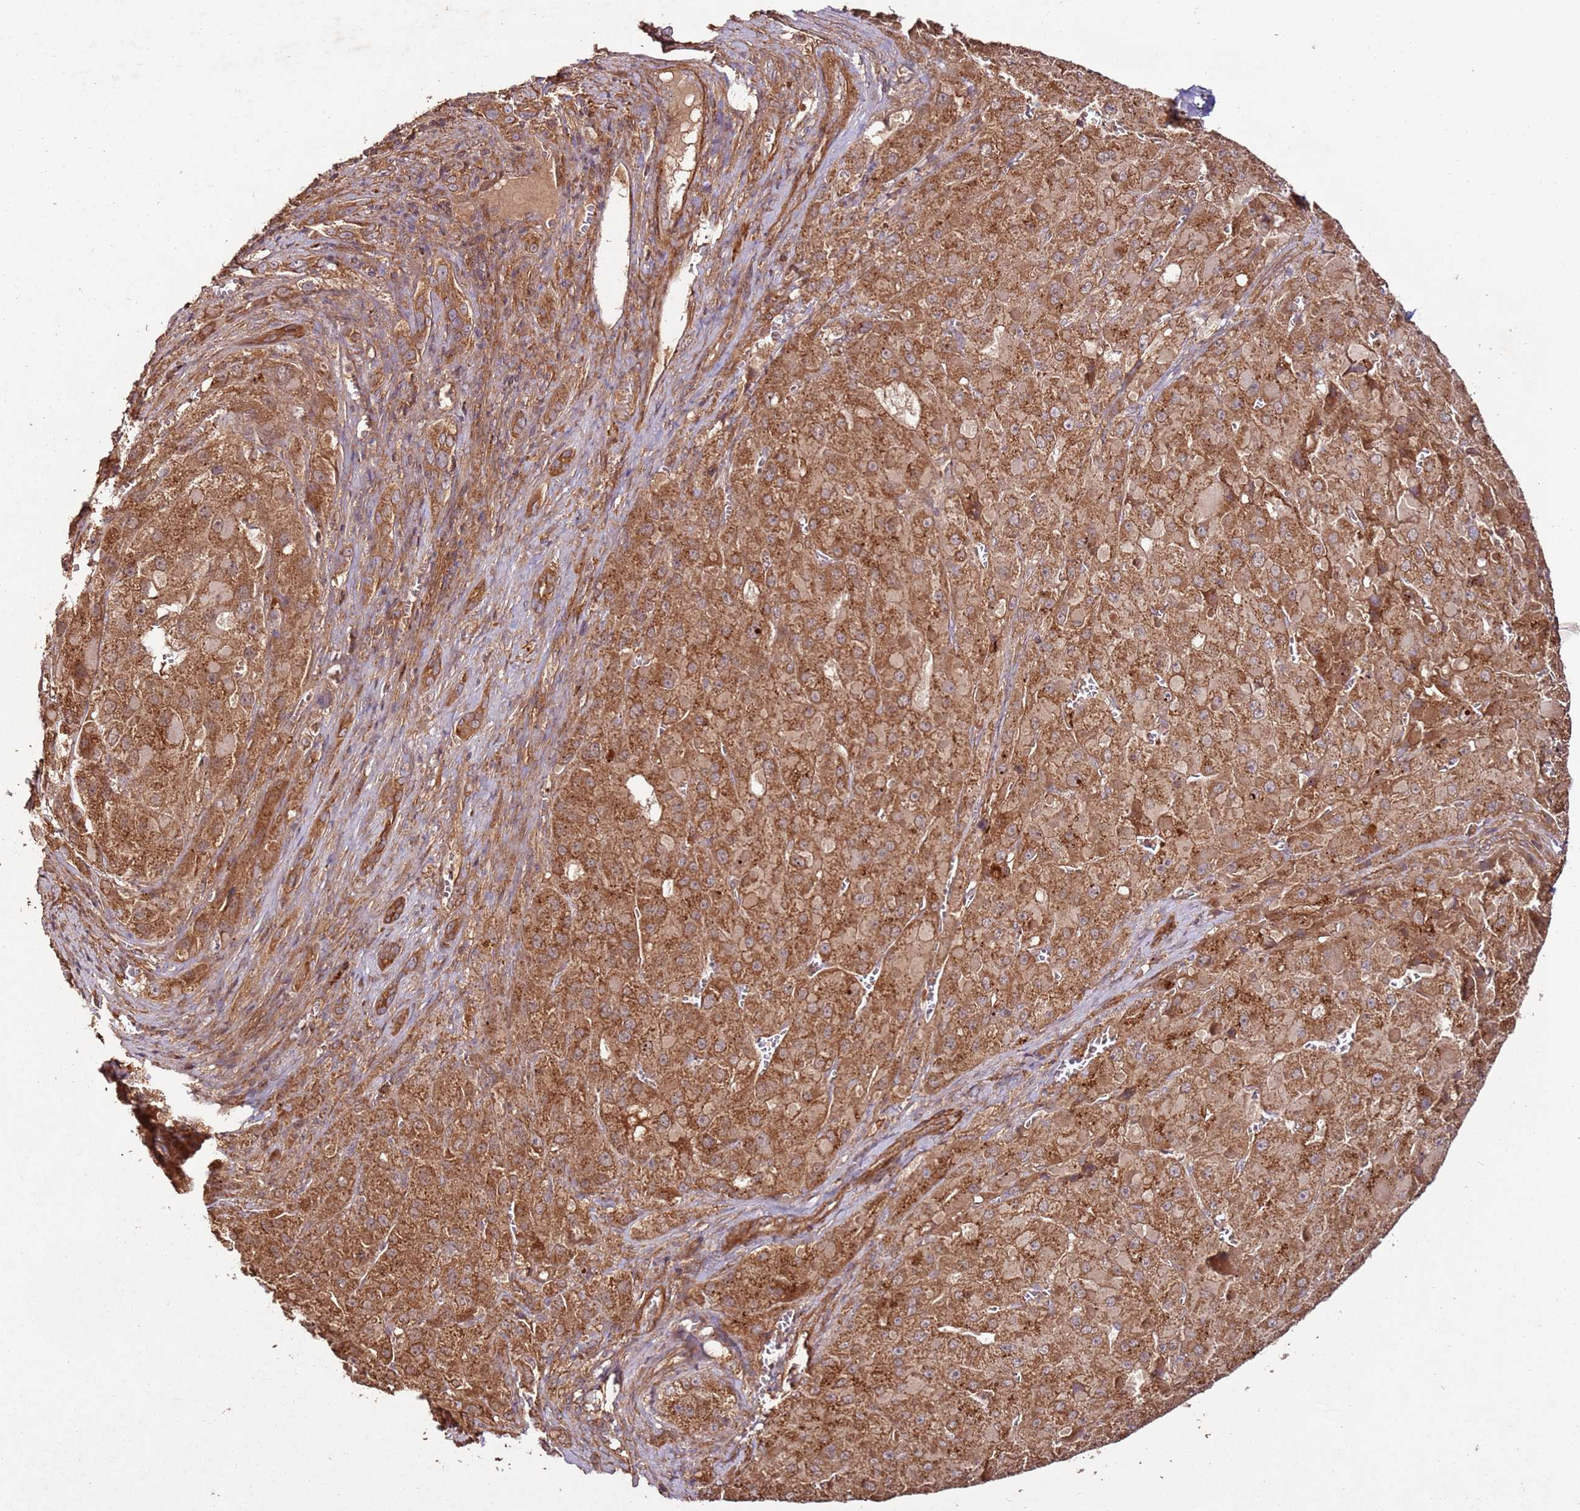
{"staining": {"intensity": "strong", "quantity": ">75%", "location": "cytoplasmic/membranous"}, "tissue": "liver cancer", "cell_type": "Tumor cells", "image_type": "cancer", "snomed": [{"axis": "morphology", "description": "Carcinoma, Hepatocellular, NOS"}, {"axis": "topography", "description": "Liver"}], "caption": "Liver cancer (hepatocellular carcinoma) stained with a protein marker exhibits strong staining in tumor cells.", "gene": "FAM186A", "patient": {"sex": "female", "age": 73}}